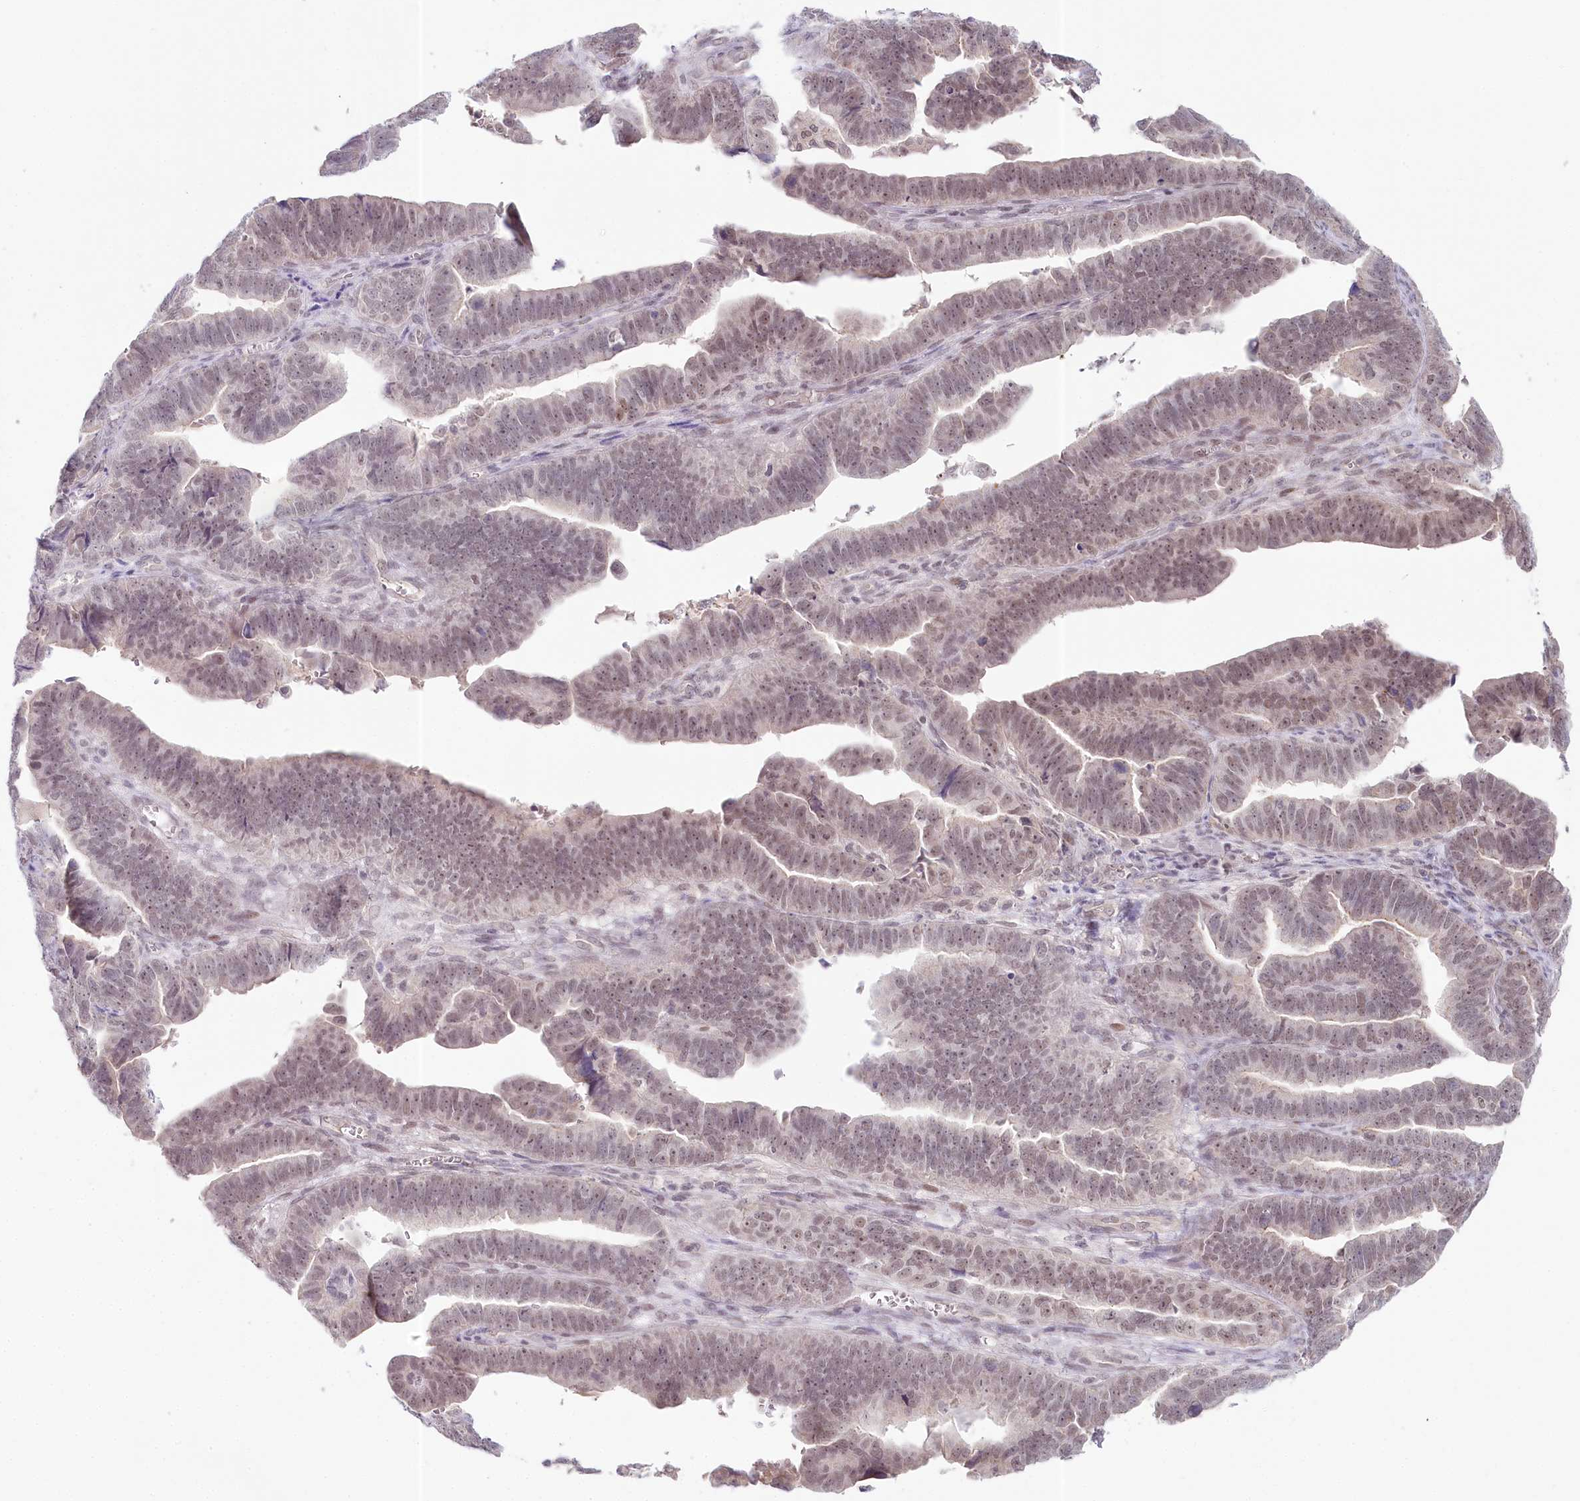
{"staining": {"intensity": "weak", "quantity": "25%-75%", "location": "nuclear"}, "tissue": "endometrial cancer", "cell_type": "Tumor cells", "image_type": "cancer", "snomed": [{"axis": "morphology", "description": "Adenocarcinoma, NOS"}, {"axis": "topography", "description": "Endometrium"}], "caption": "This micrograph reveals IHC staining of human endometrial cancer (adenocarcinoma), with low weak nuclear positivity in about 25%-75% of tumor cells.", "gene": "AMTN", "patient": {"sex": "female", "age": 75}}